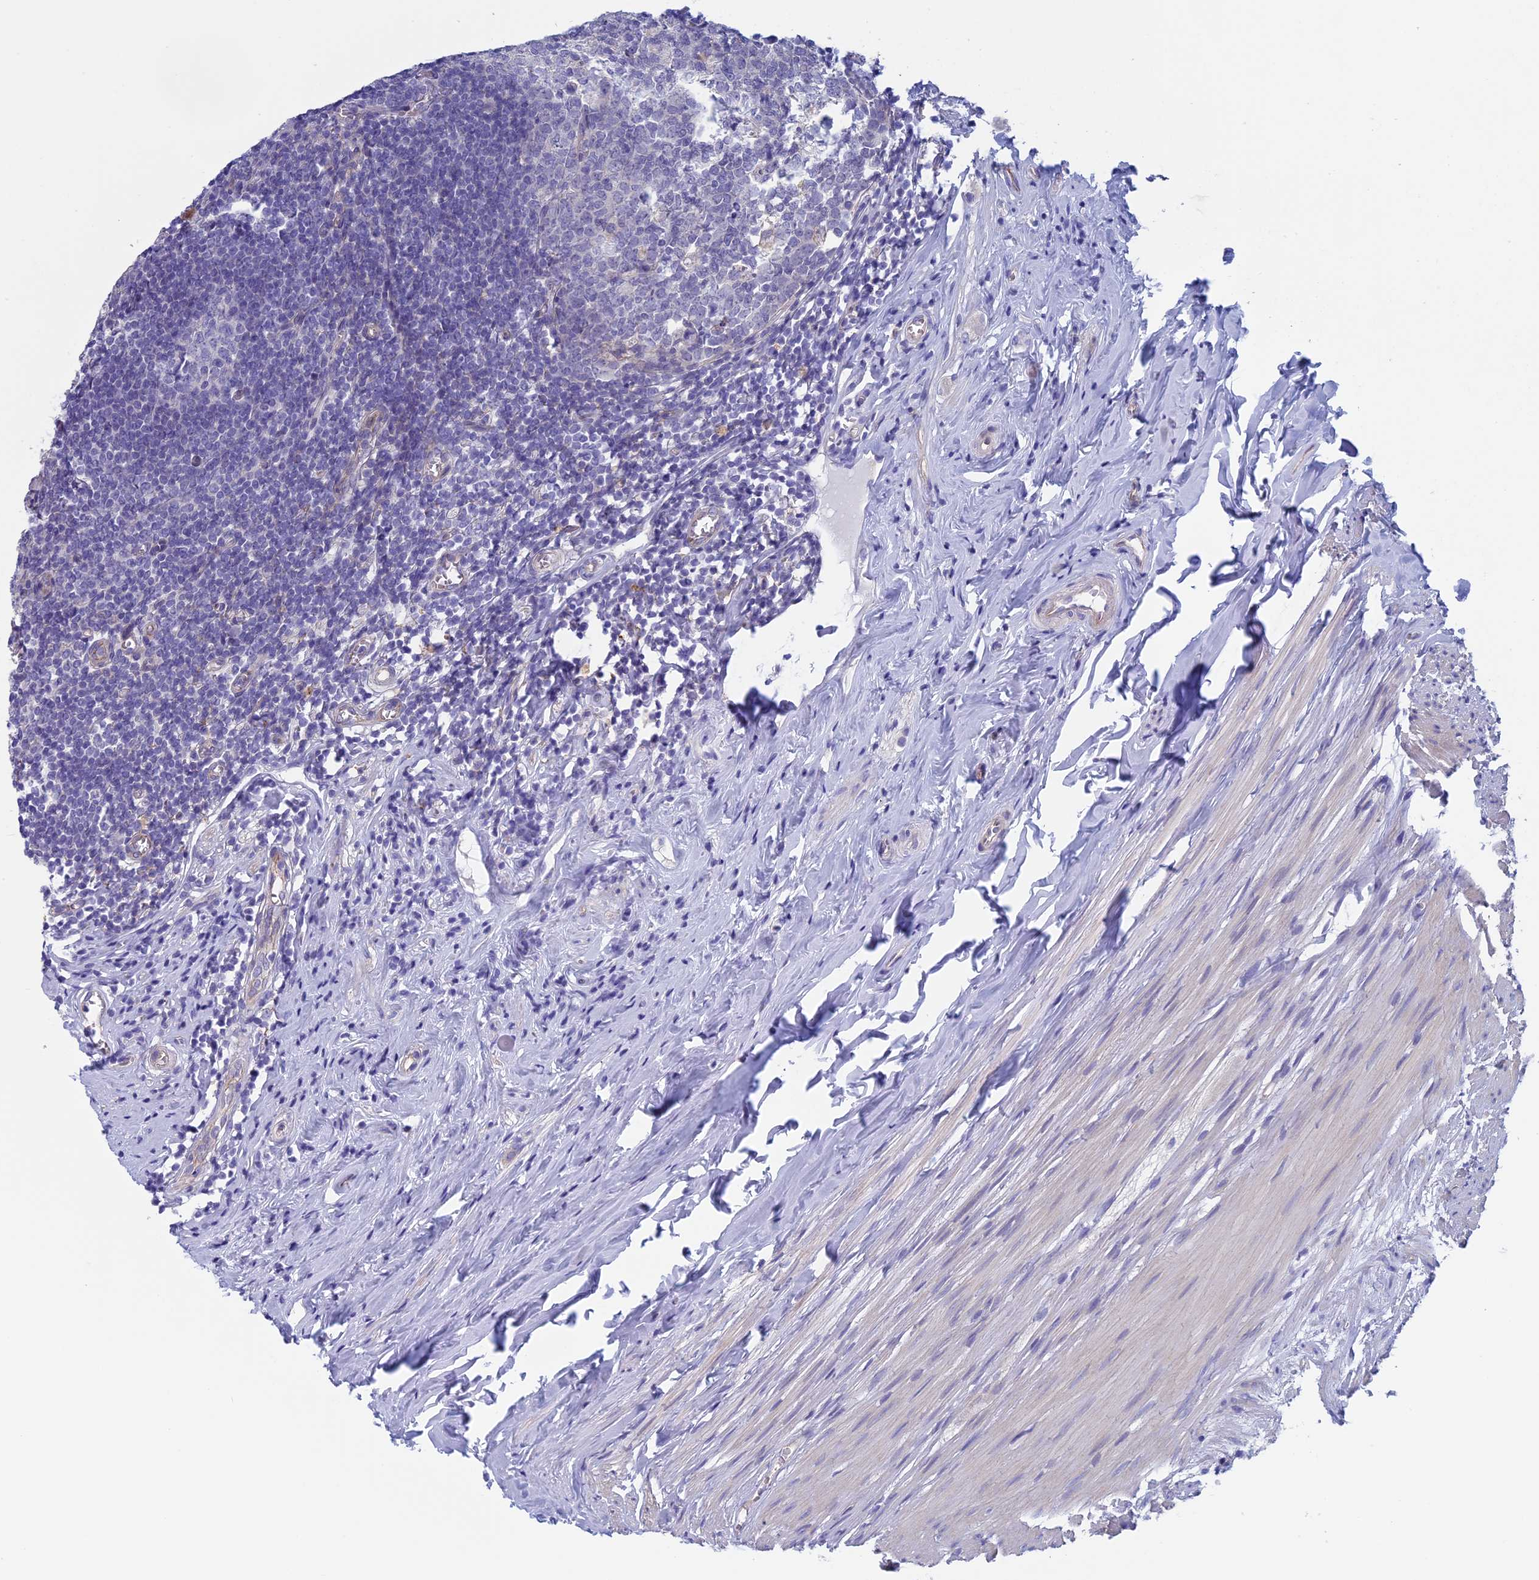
{"staining": {"intensity": "negative", "quantity": "none", "location": "none"}, "tissue": "appendix", "cell_type": "Glandular cells", "image_type": "normal", "snomed": [{"axis": "morphology", "description": "Normal tissue, NOS"}, {"axis": "topography", "description": "Appendix"}], "caption": "This is a histopathology image of IHC staining of unremarkable appendix, which shows no positivity in glandular cells. (DAB IHC, high magnification).", "gene": "CNOT6L", "patient": {"sex": "female", "age": 51}}